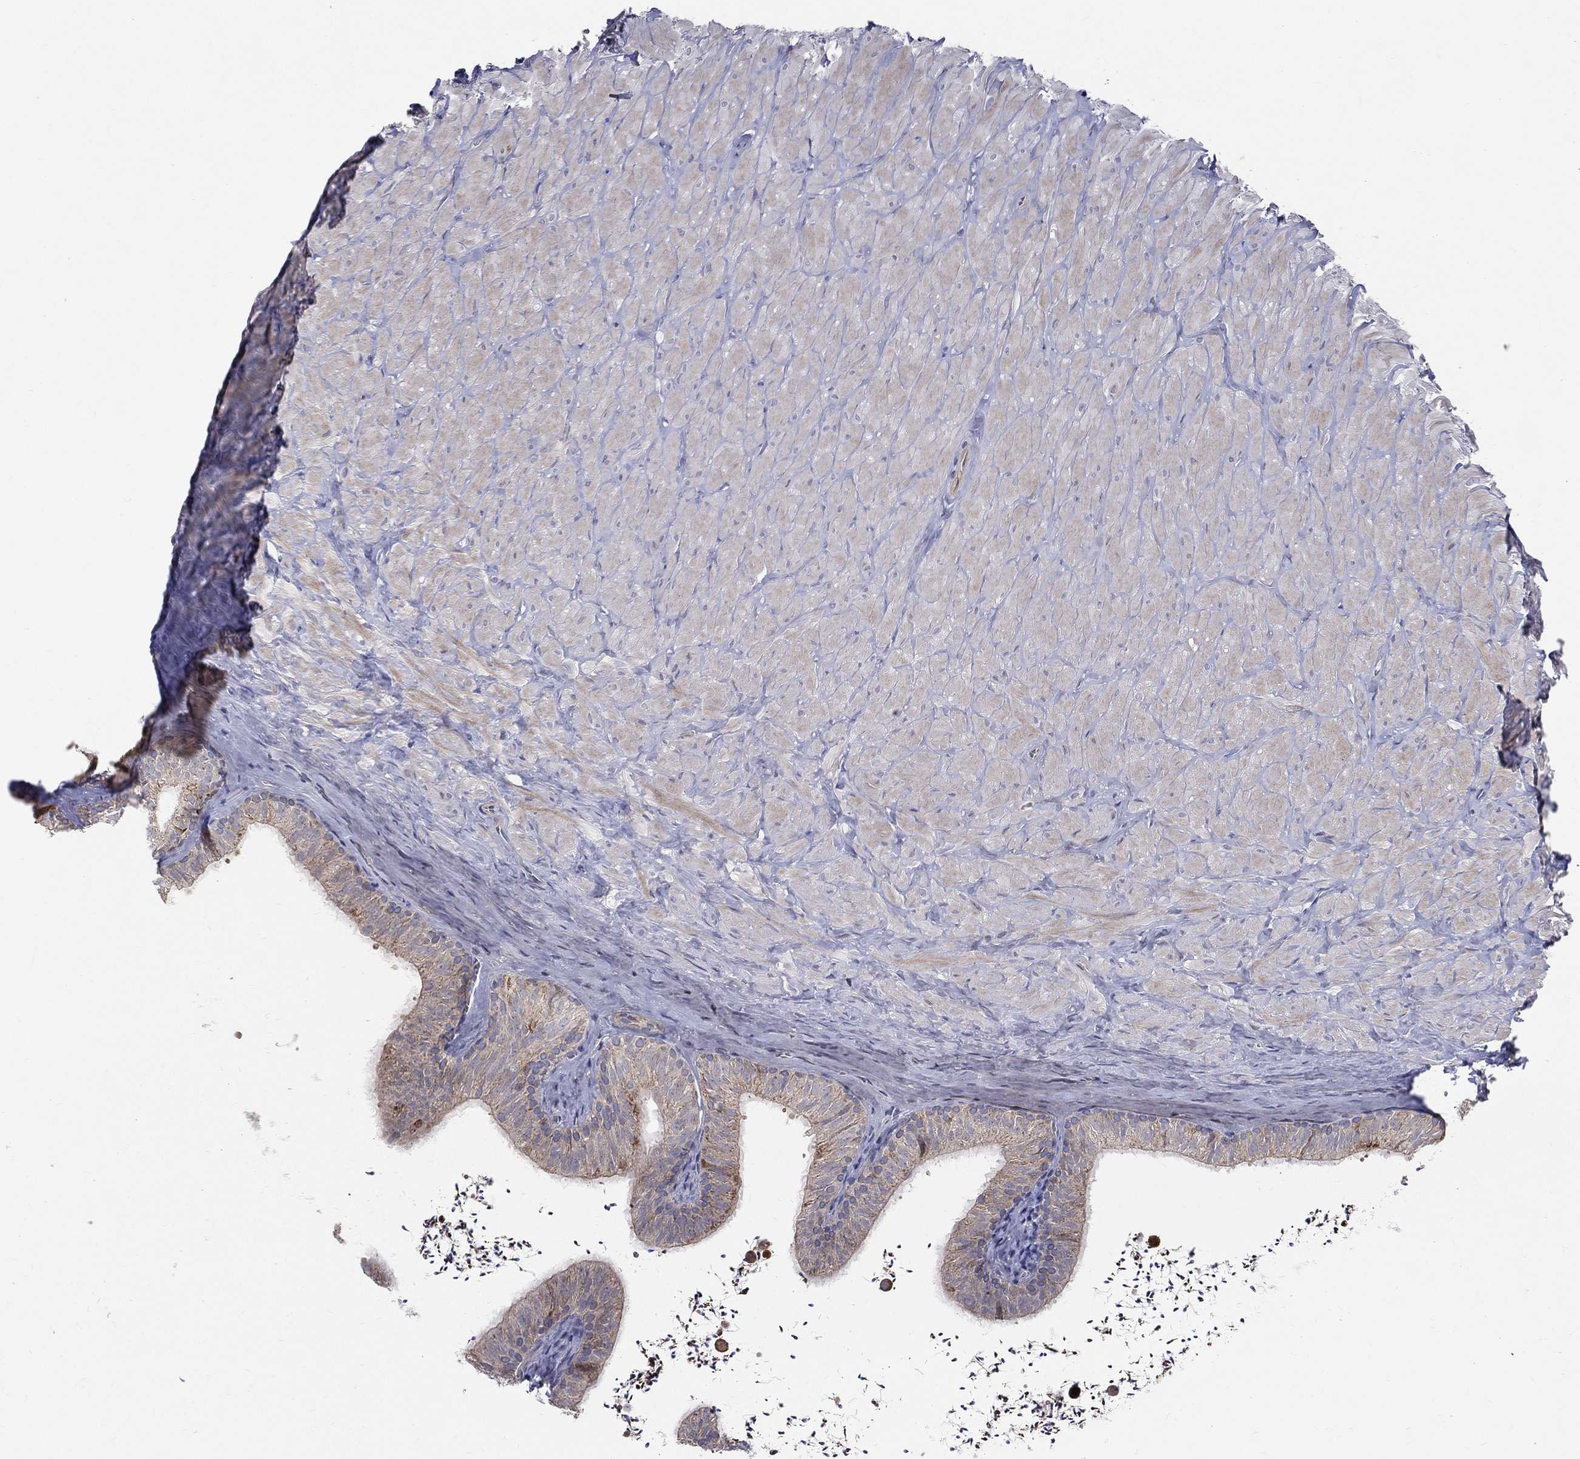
{"staining": {"intensity": "moderate", "quantity": "<25%", "location": "cytoplasmic/membranous"}, "tissue": "epididymis", "cell_type": "Glandular cells", "image_type": "normal", "snomed": [{"axis": "morphology", "description": "Normal tissue, NOS"}, {"axis": "topography", "description": "Epididymis"}], "caption": "The immunohistochemical stain labels moderate cytoplasmic/membranous staining in glandular cells of unremarkable epididymis. Immunohistochemistry (ihc) stains the protein of interest in brown and the nuclei are stained blue.", "gene": "POMZP3", "patient": {"sex": "male", "age": 32}}